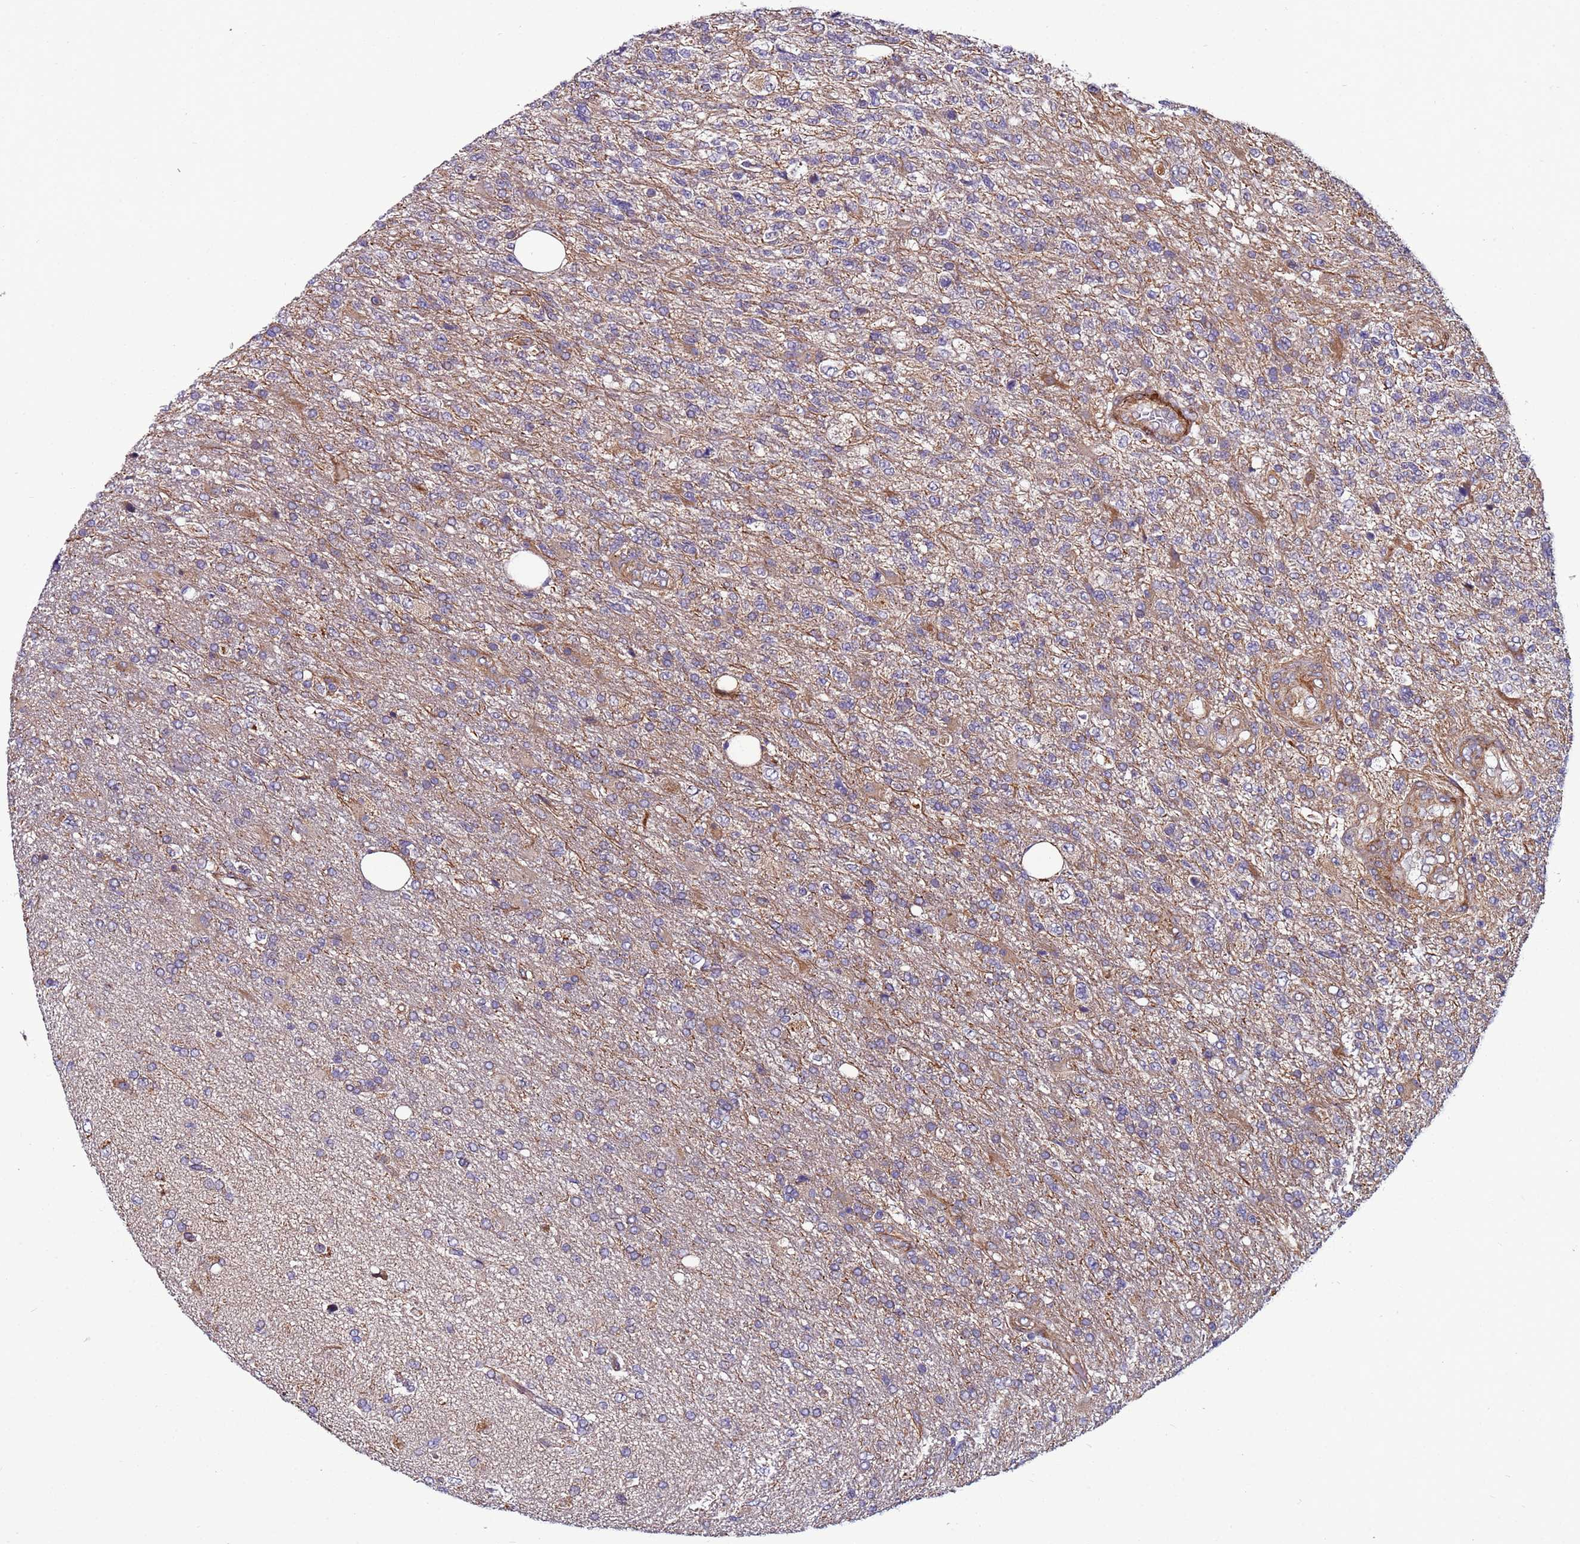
{"staining": {"intensity": "weak", "quantity": "<25%", "location": "cytoplasmic/membranous"}, "tissue": "glioma", "cell_type": "Tumor cells", "image_type": "cancer", "snomed": [{"axis": "morphology", "description": "Glioma, malignant, High grade"}, {"axis": "topography", "description": "Brain"}], "caption": "Micrograph shows no significant protein positivity in tumor cells of glioma.", "gene": "MCRIP1", "patient": {"sex": "male", "age": 56}}